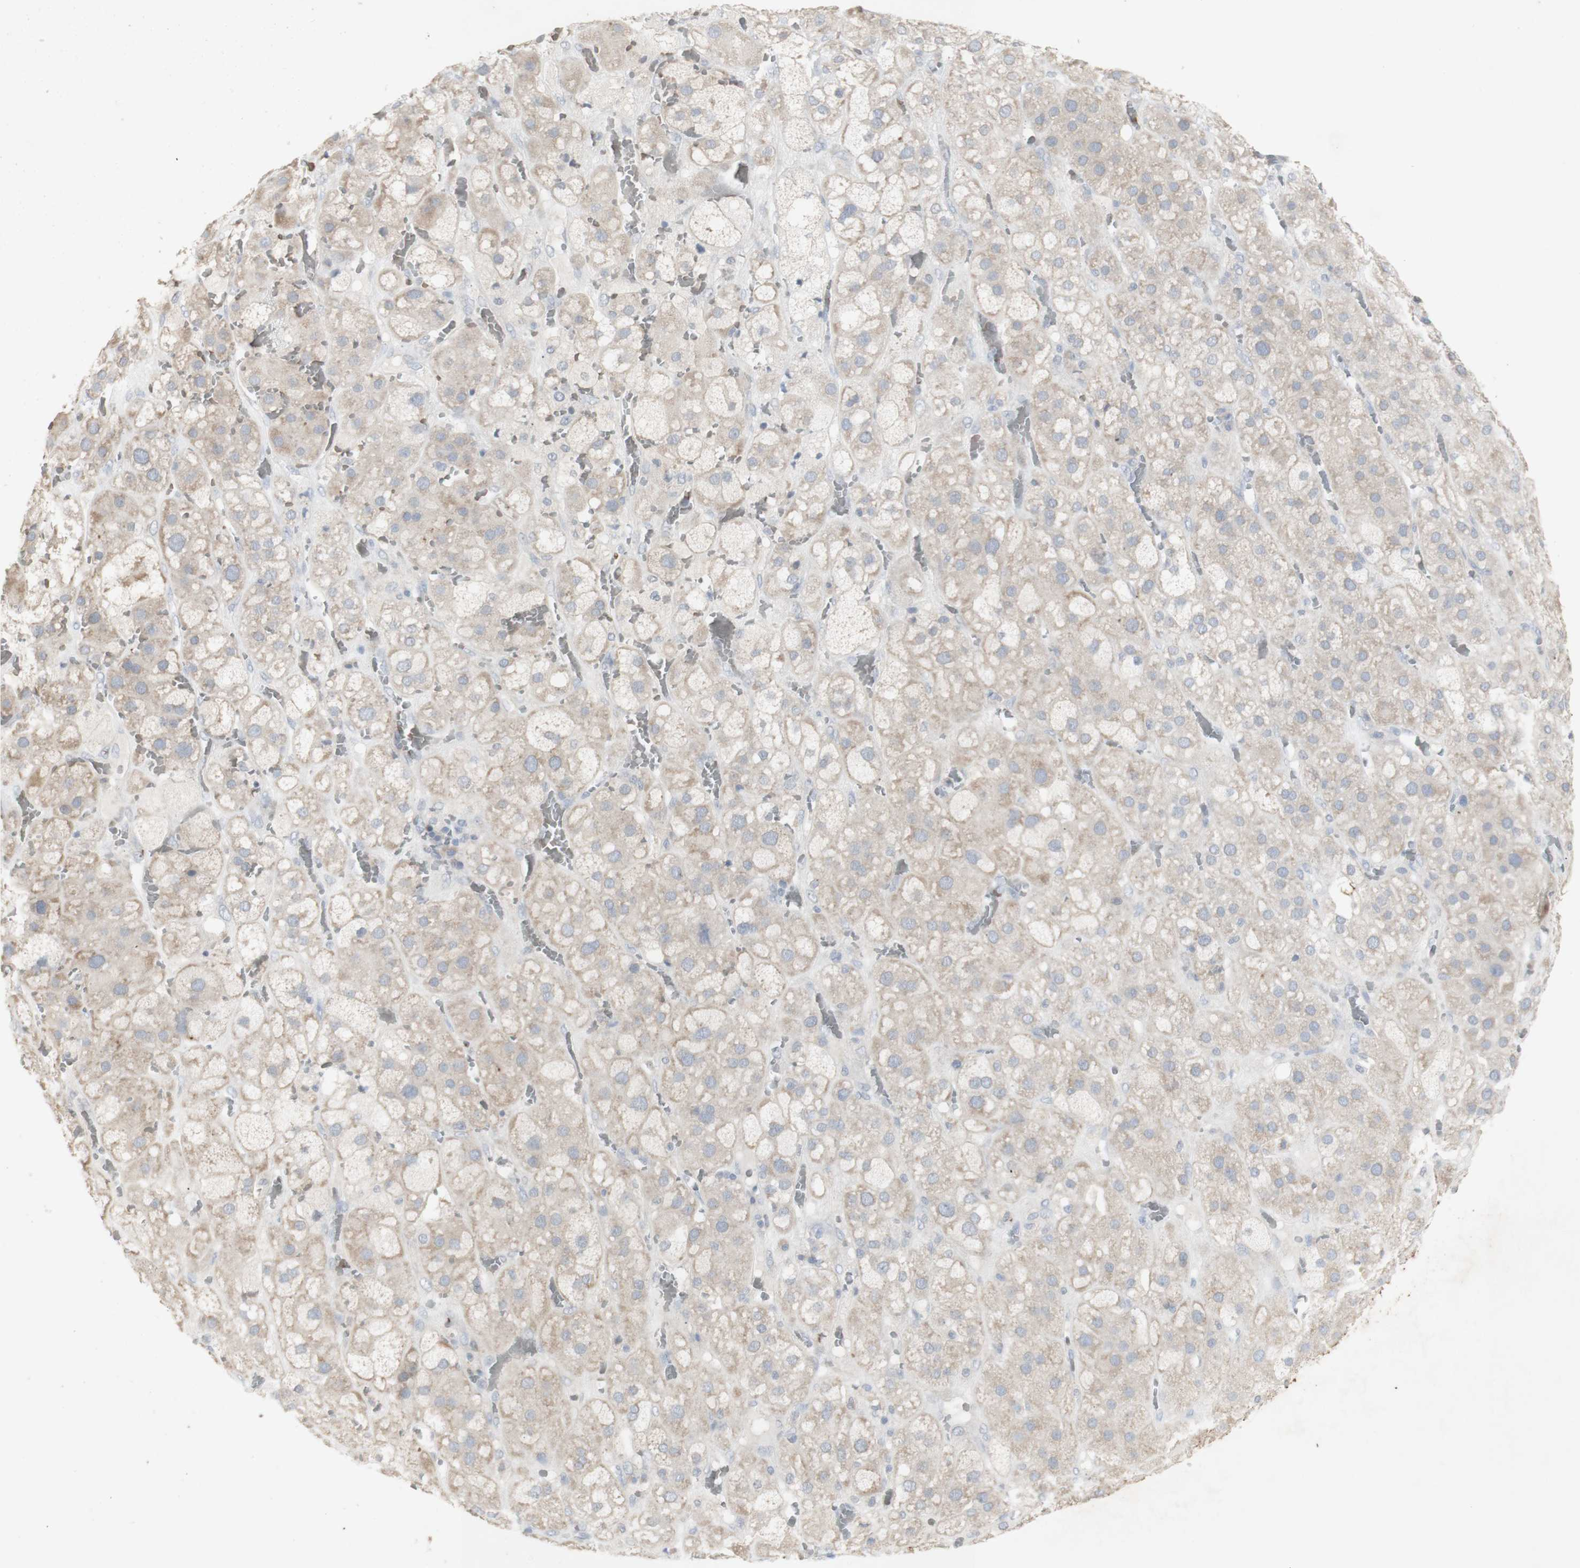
{"staining": {"intensity": "weak", "quantity": ">75%", "location": "cytoplasmic/membranous"}, "tissue": "adrenal gland", "cell_type": "Glandular cells", "image_type": "normal", "snomed": [{"axis": "morphology", "description": "Normal tissue, NOS"}, {"axis": "topography", "description": "Adrenal gland"}], "caption": "The immunohistochemical stain highlights weak cytoplasmic/membranous expression in glandular cells of benign adrenal gland. The staining is performed using DAB brown chromogen to label protein expression. The nuclei are counter-stained blue using hematoxylin.", "gene": "INS", "patient": {"sex": "female", "age": 47}}